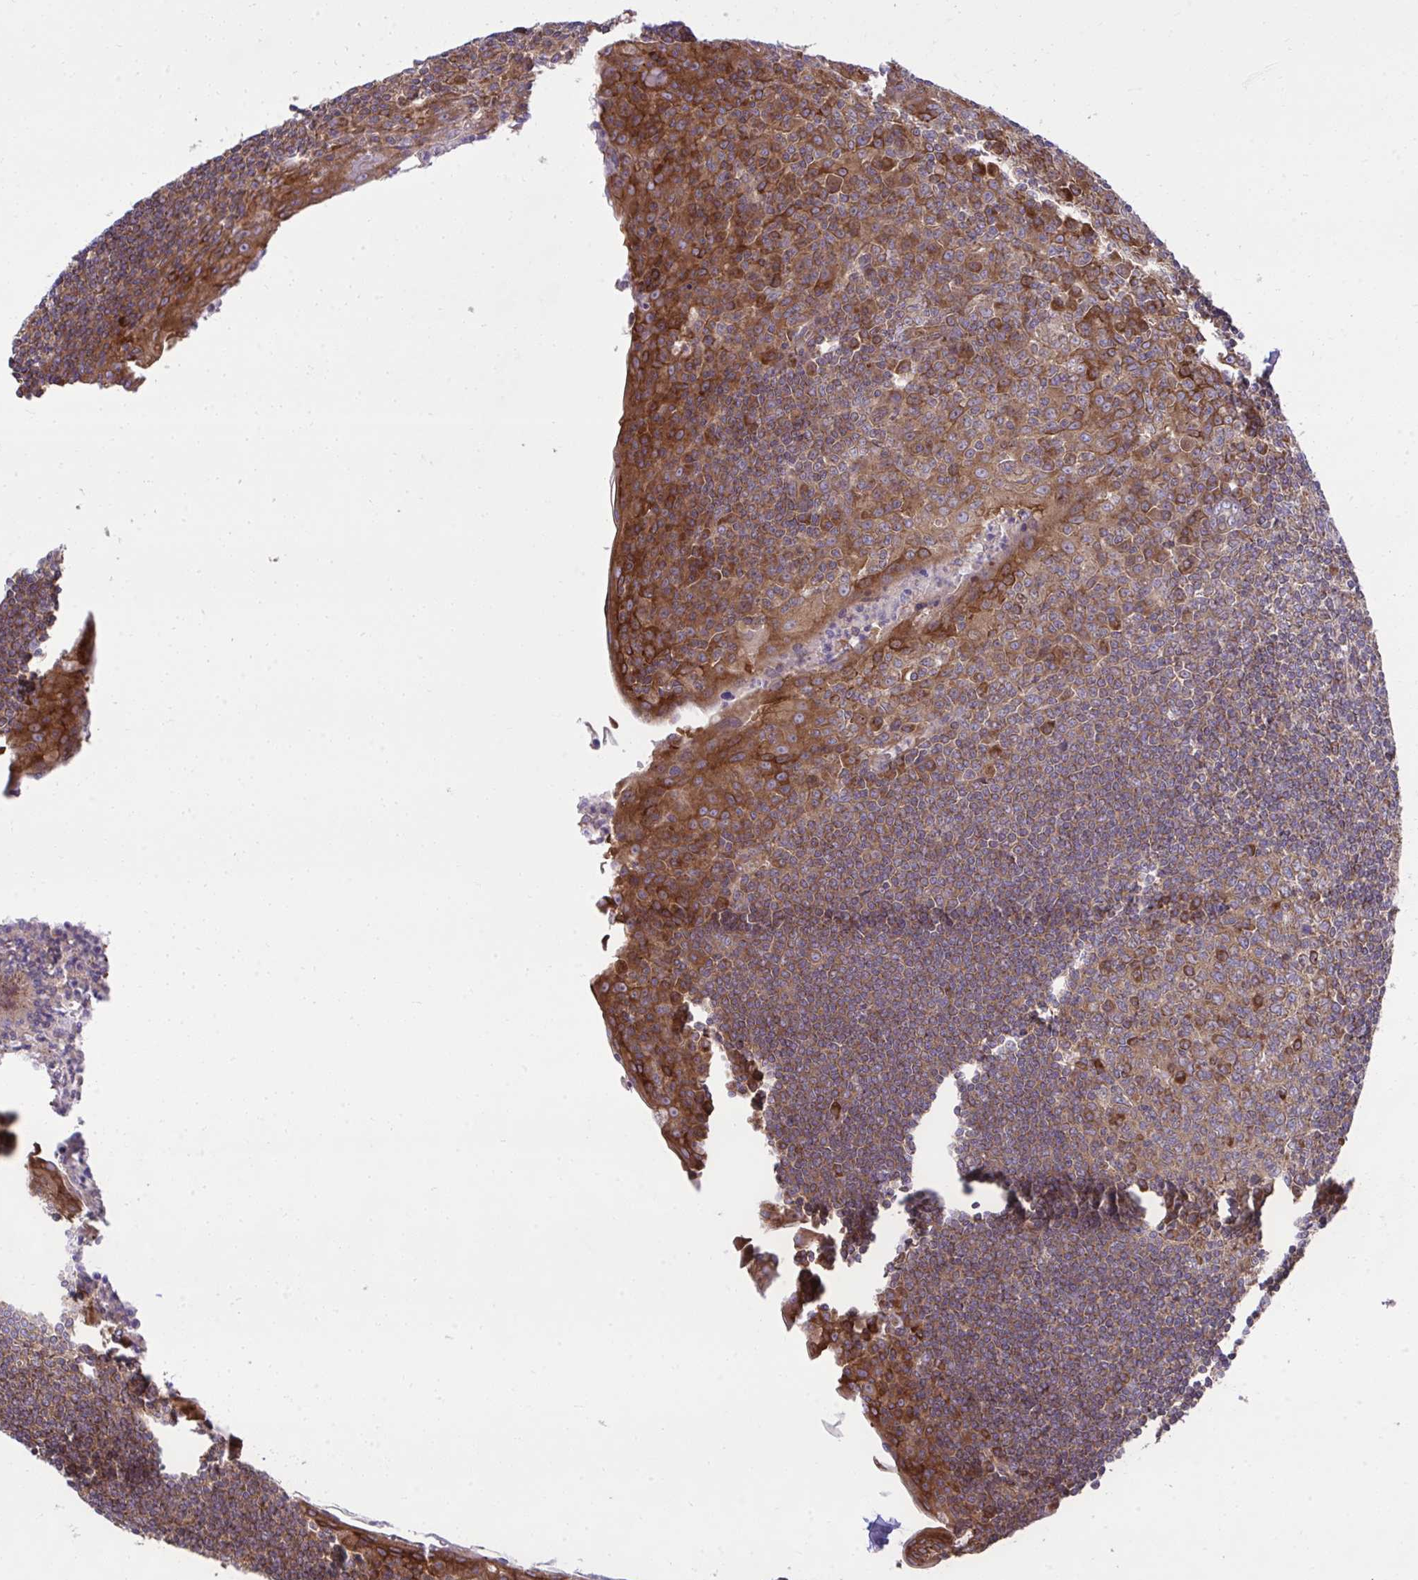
{"staining": {"intensity": "moderate", "quantity": ">75%", "location": "cytoplasmic/membranous"}, "tissue": "tonsil", "cell_type": "Germinal center cells", "image_type": "normal", "snomed": [{"axis": "morphology", "description": "Normal tissue, NOS"}, {"axis": "topography", "description": "Tonsil"}], "caption": "Immunohistochemical staining of unremarkable human tonsil shows >75% levels of moderate cytoplasmic/membranous protein positivity in about >75% of germinal center cells.", "gene": "NMNAT3", "patient": {"sex": "male", "age": 27}}